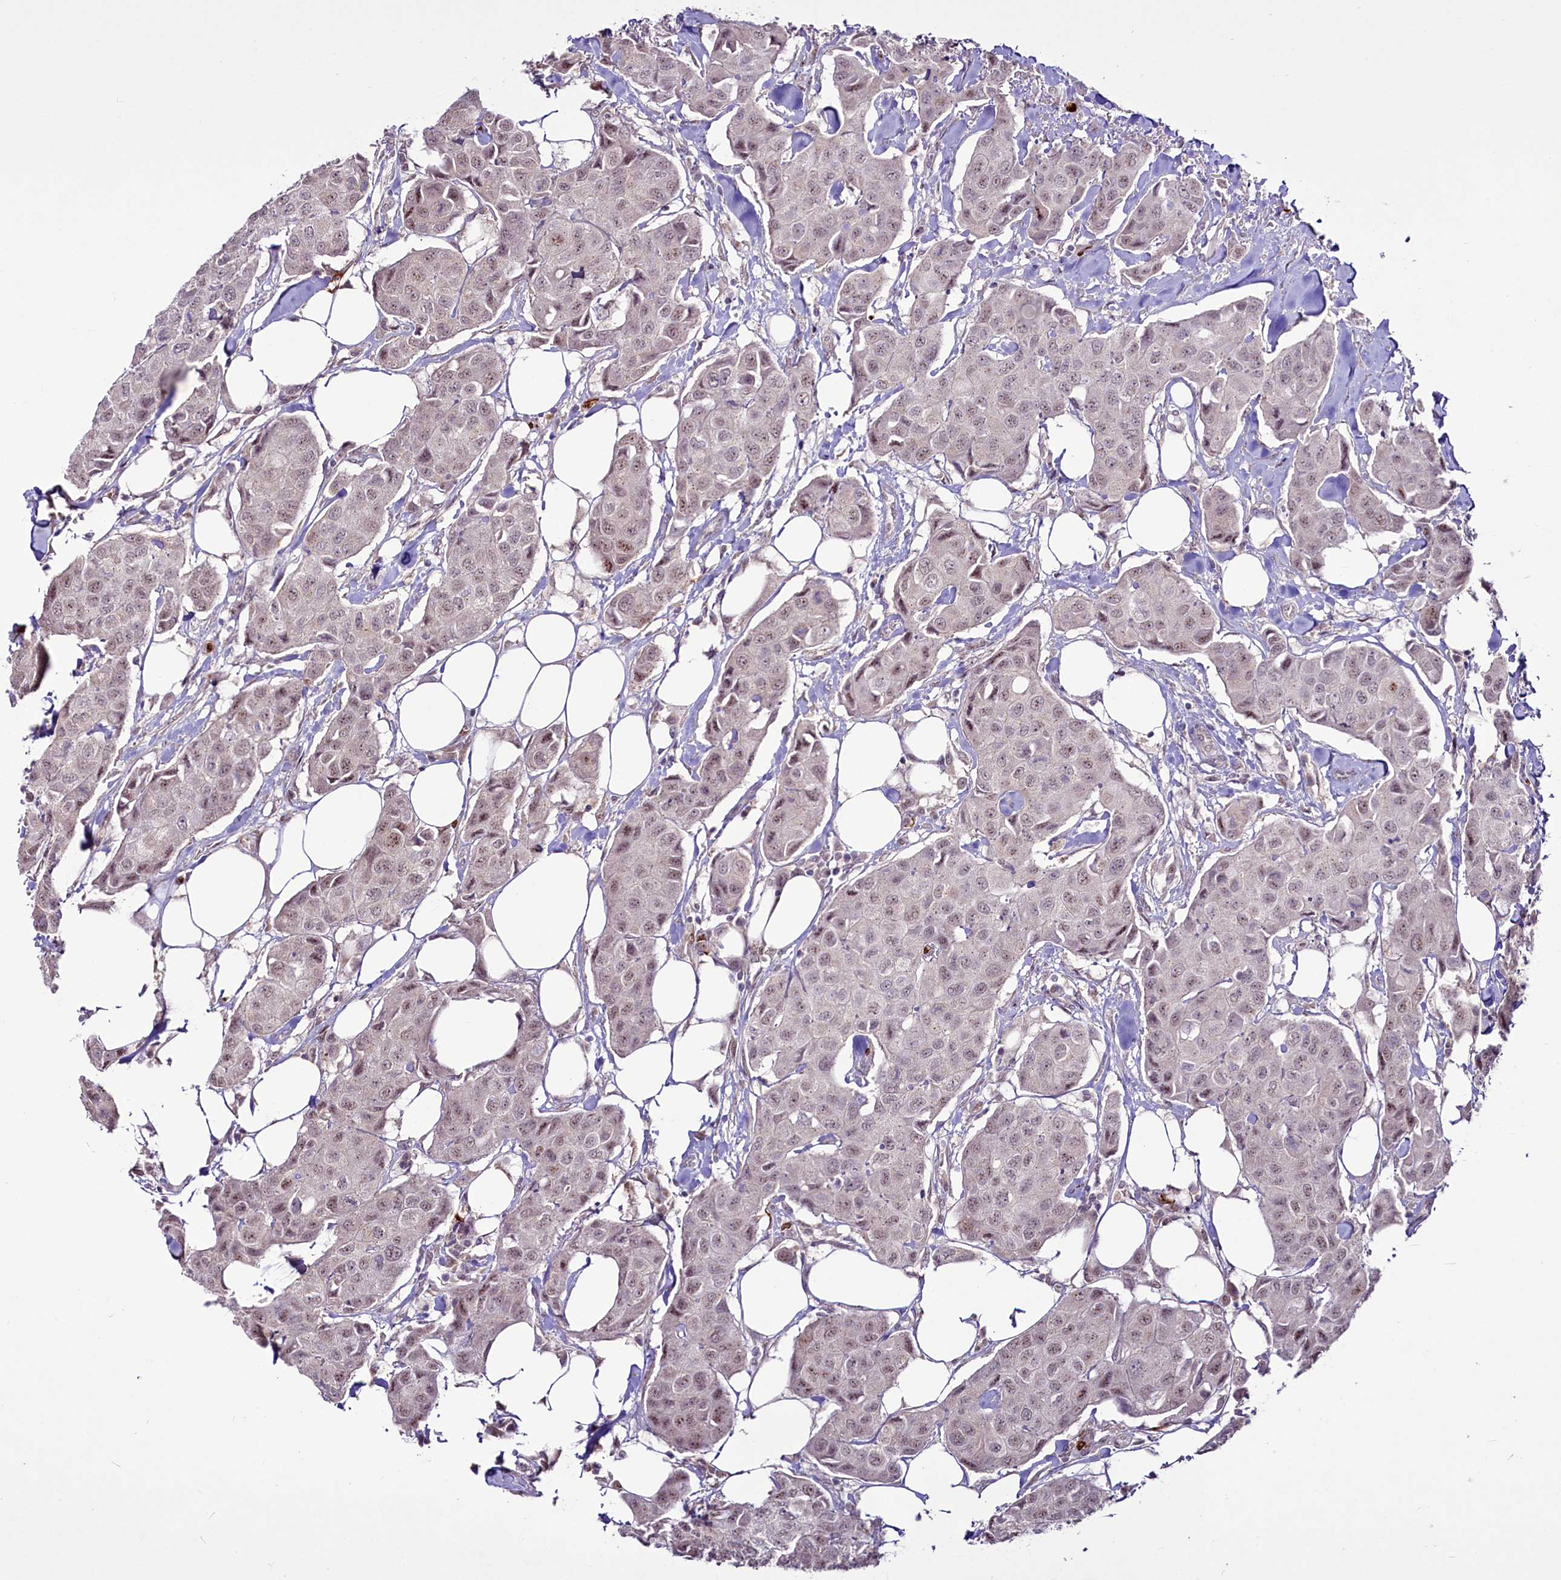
{"staining": {"intensity": "weak", "quantity": "25%-75%", "location": "nuclear"}, "tissue": "breast cancer", "cell_type": "Tumor cells", "image_type": "cancer", "snomed": [{"axis": "morphology", "description": "Duct carcinoma"}, {"axis": "topography", "description": "Breast"}], "caption": "Breast cancer stained with a brown dye reveals weak nuclear positive expression in about 25%-75% of tumor cells.", "gene": "SUSD3", "patient": {"sex": "female", "age": 80}}